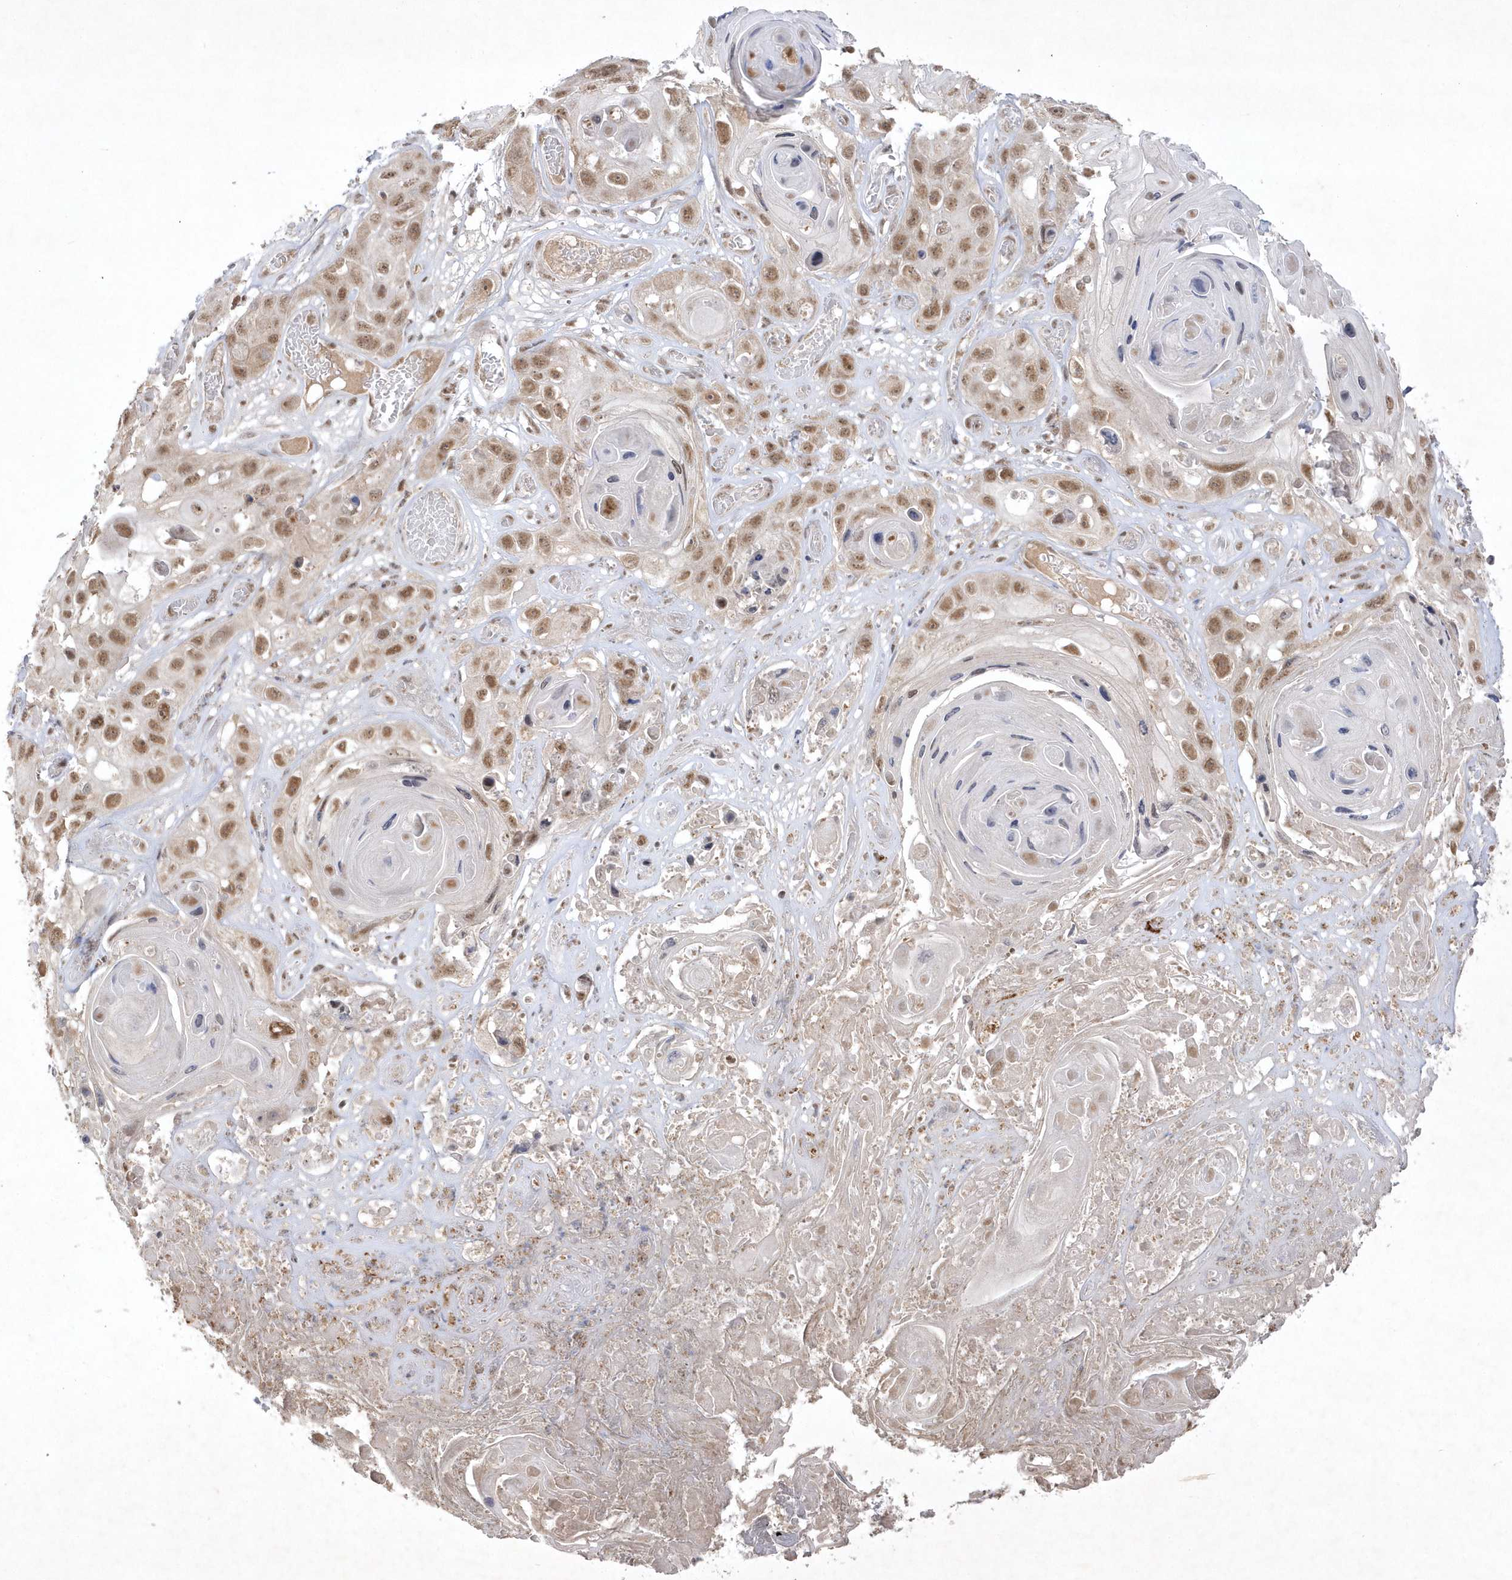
{"staining": {"intensity": "moderate", "quantity": ">75%", "location": "nuclear"}, "tissue": "skin cancer", "cell_type": "Tumor cells", "image_type": "cancer", "snomed": [{"axis": "morphology", "description": "Squamous cell carcinoma, NOS"}, {"axis": "topography", "description": "Skin"}], "caption": "The micrograph displays a brown stain indicating the presence of a protein in the nuclear of tumor cells in skin cancer.", "gene": "CPSF3", "patient": {"sex": "male", "age": 55}}